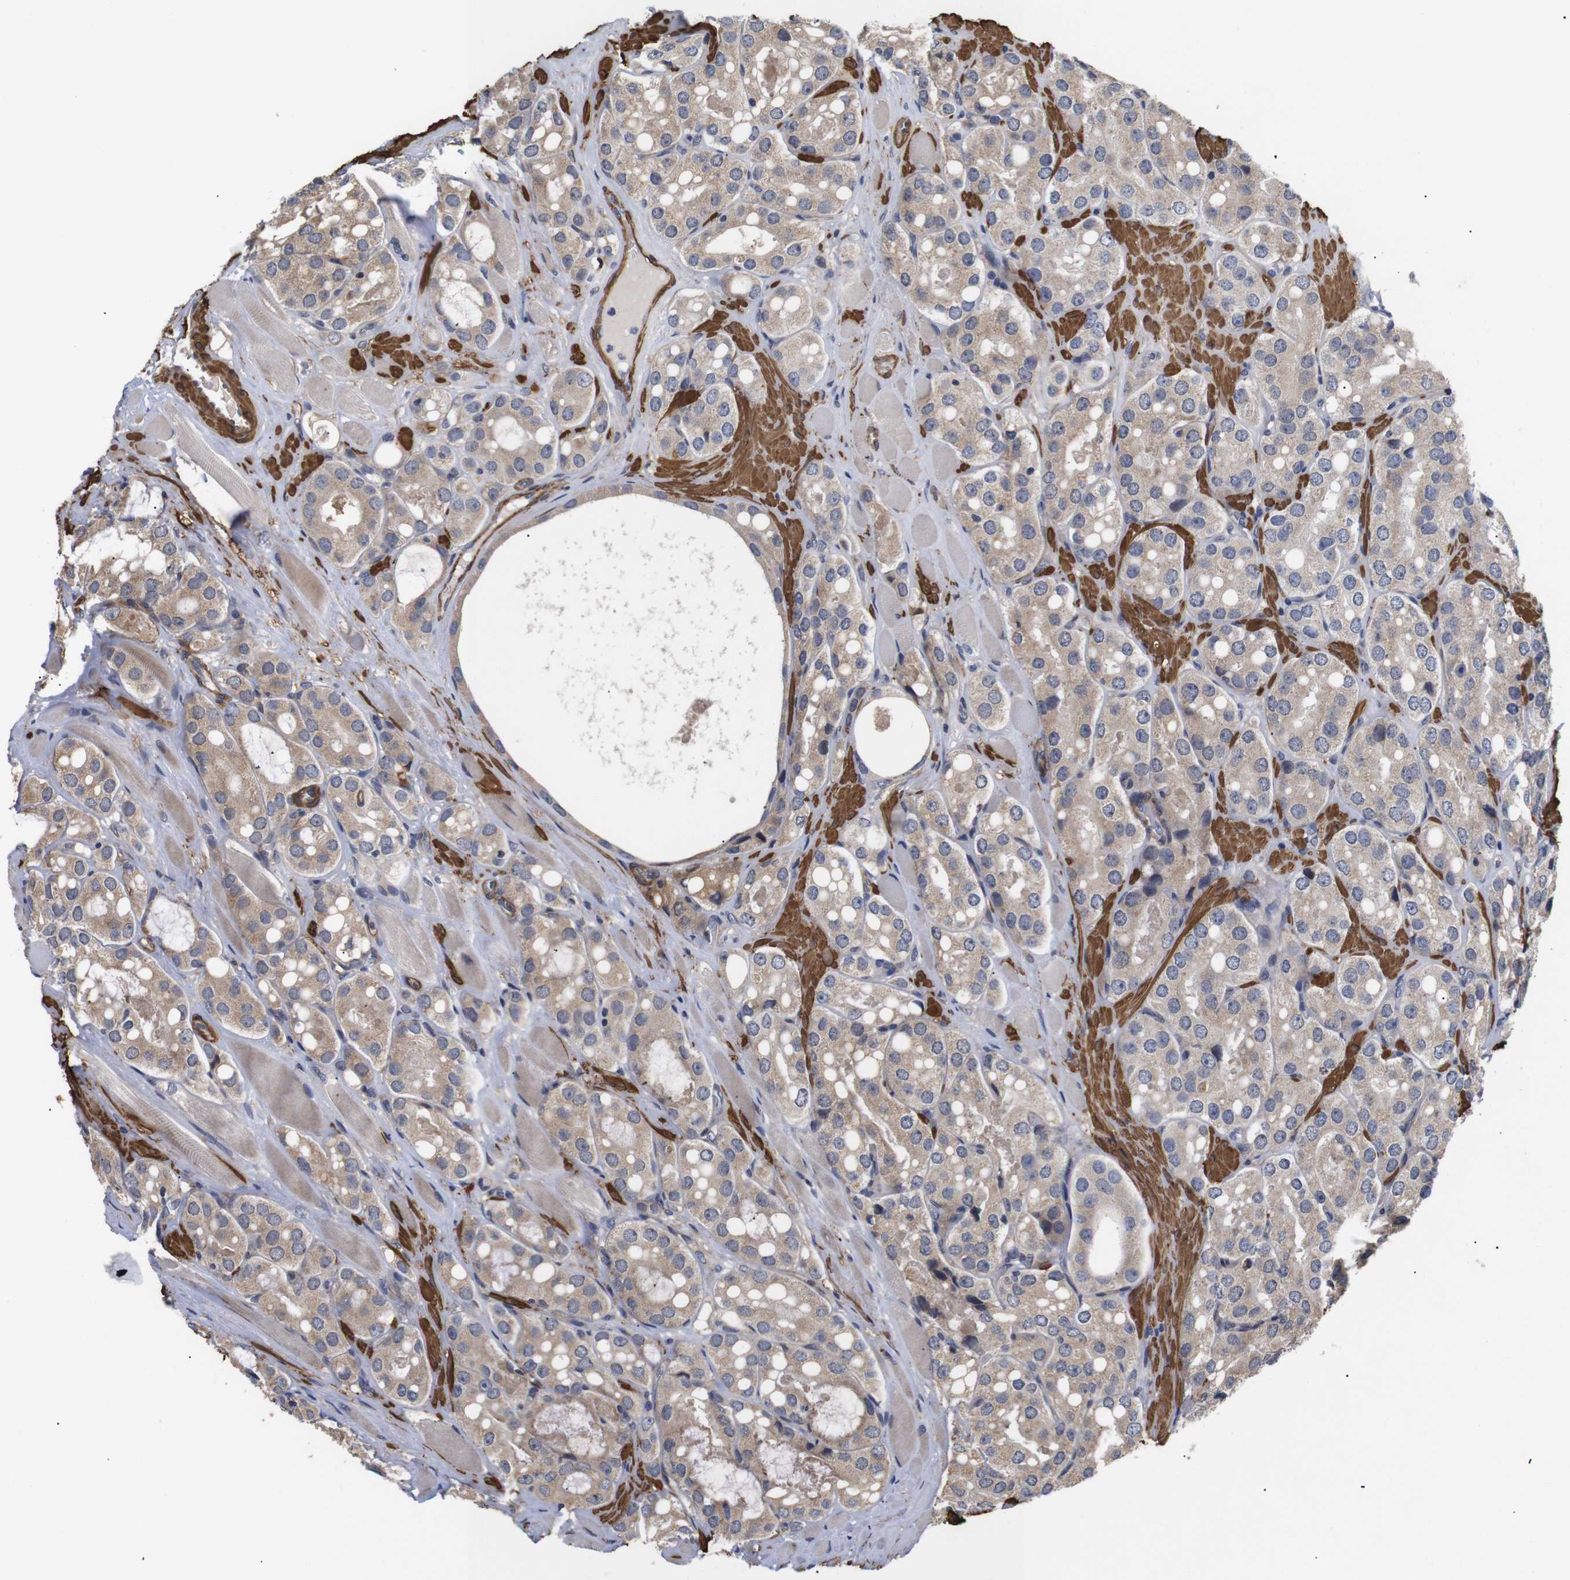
{"staining": {"intensity": "weak", "quantity": ">75%", "location": "cytoplasmic/membranous"}, "tissue": "prostate cancer", "cell_type": "Tumor cells", "image_type": "cancer", "snomed": [{"axis": "morphology", "description": "Adenocarcinoma, High grade"}, {"axis": "topography", "description": "Prostate"}], "caption": "A histopathology image of human prostate cancer stained for a protein displays weak cytoplasmic/membranous brown staining in tumor cells. The staining is performed using DAB brown chromogen to label protein expression. The nuclei are counter-stained blue using hematoxylin.", "gene": "PDLIM5", "patient": {"sex": "male", "age": 65}}